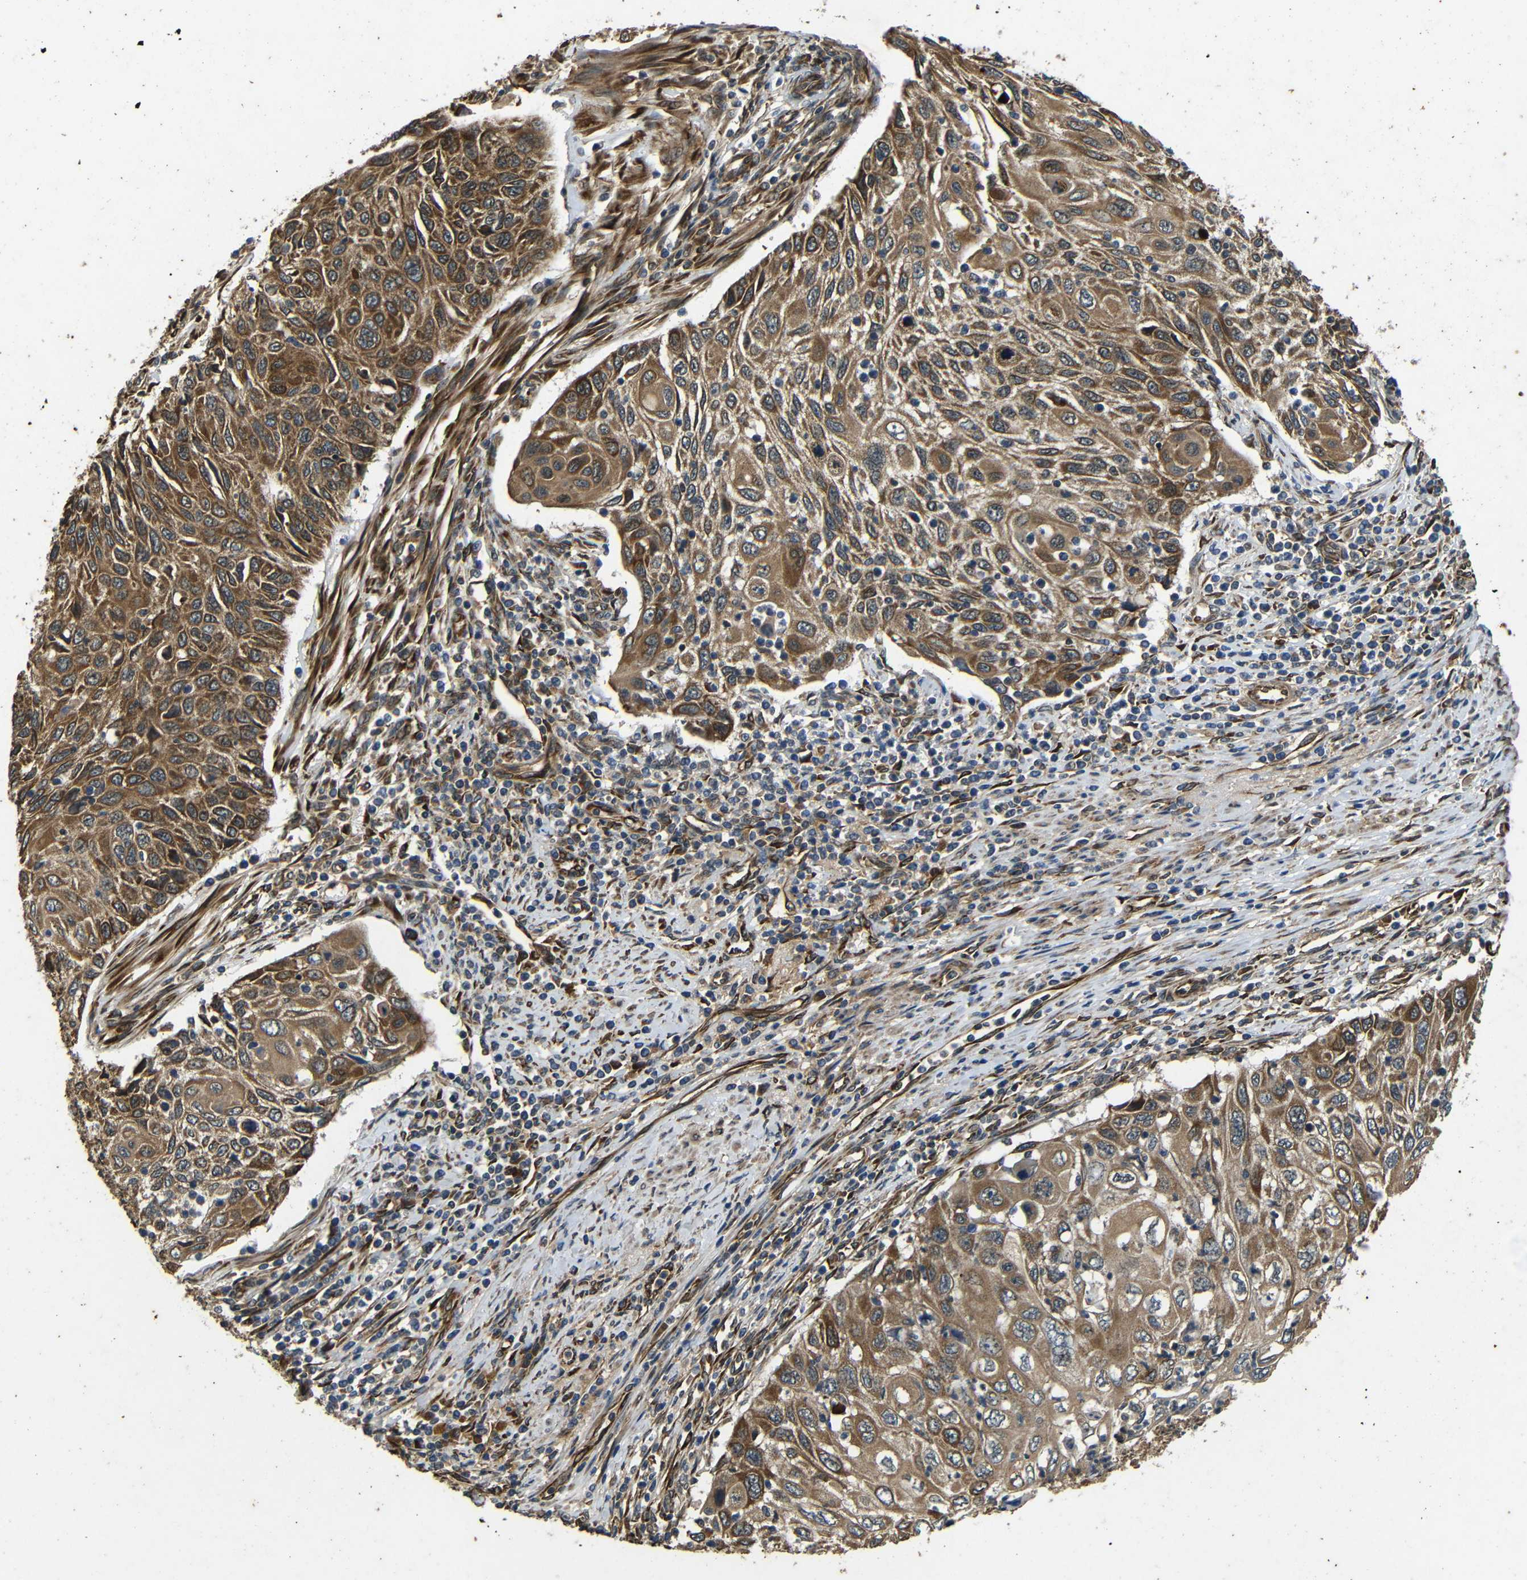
{"staining": {"intensity": "moderate", "quantity": ">75%", "location": "cytoplasmic/membranous"}, "tissue": "cervical cancer", "cell_type": "Tumor cells", "image_type": "cancer", "snomed": [{"axis": "morphology", "description": "Squamous cell carcinoma, NOS"}, {"axis": "topography", "description": "Cervix"}], "caption": "This histopathology image exhibits immunohistochemistry staining of human cervical cancer (squamous cell carcinoma), with medium moderate cytoplasmic/membranous positivity in approximately >75% of tumor cells.", "gene": "TRPC1", "patient": {"sex": "female", "age": 70}}